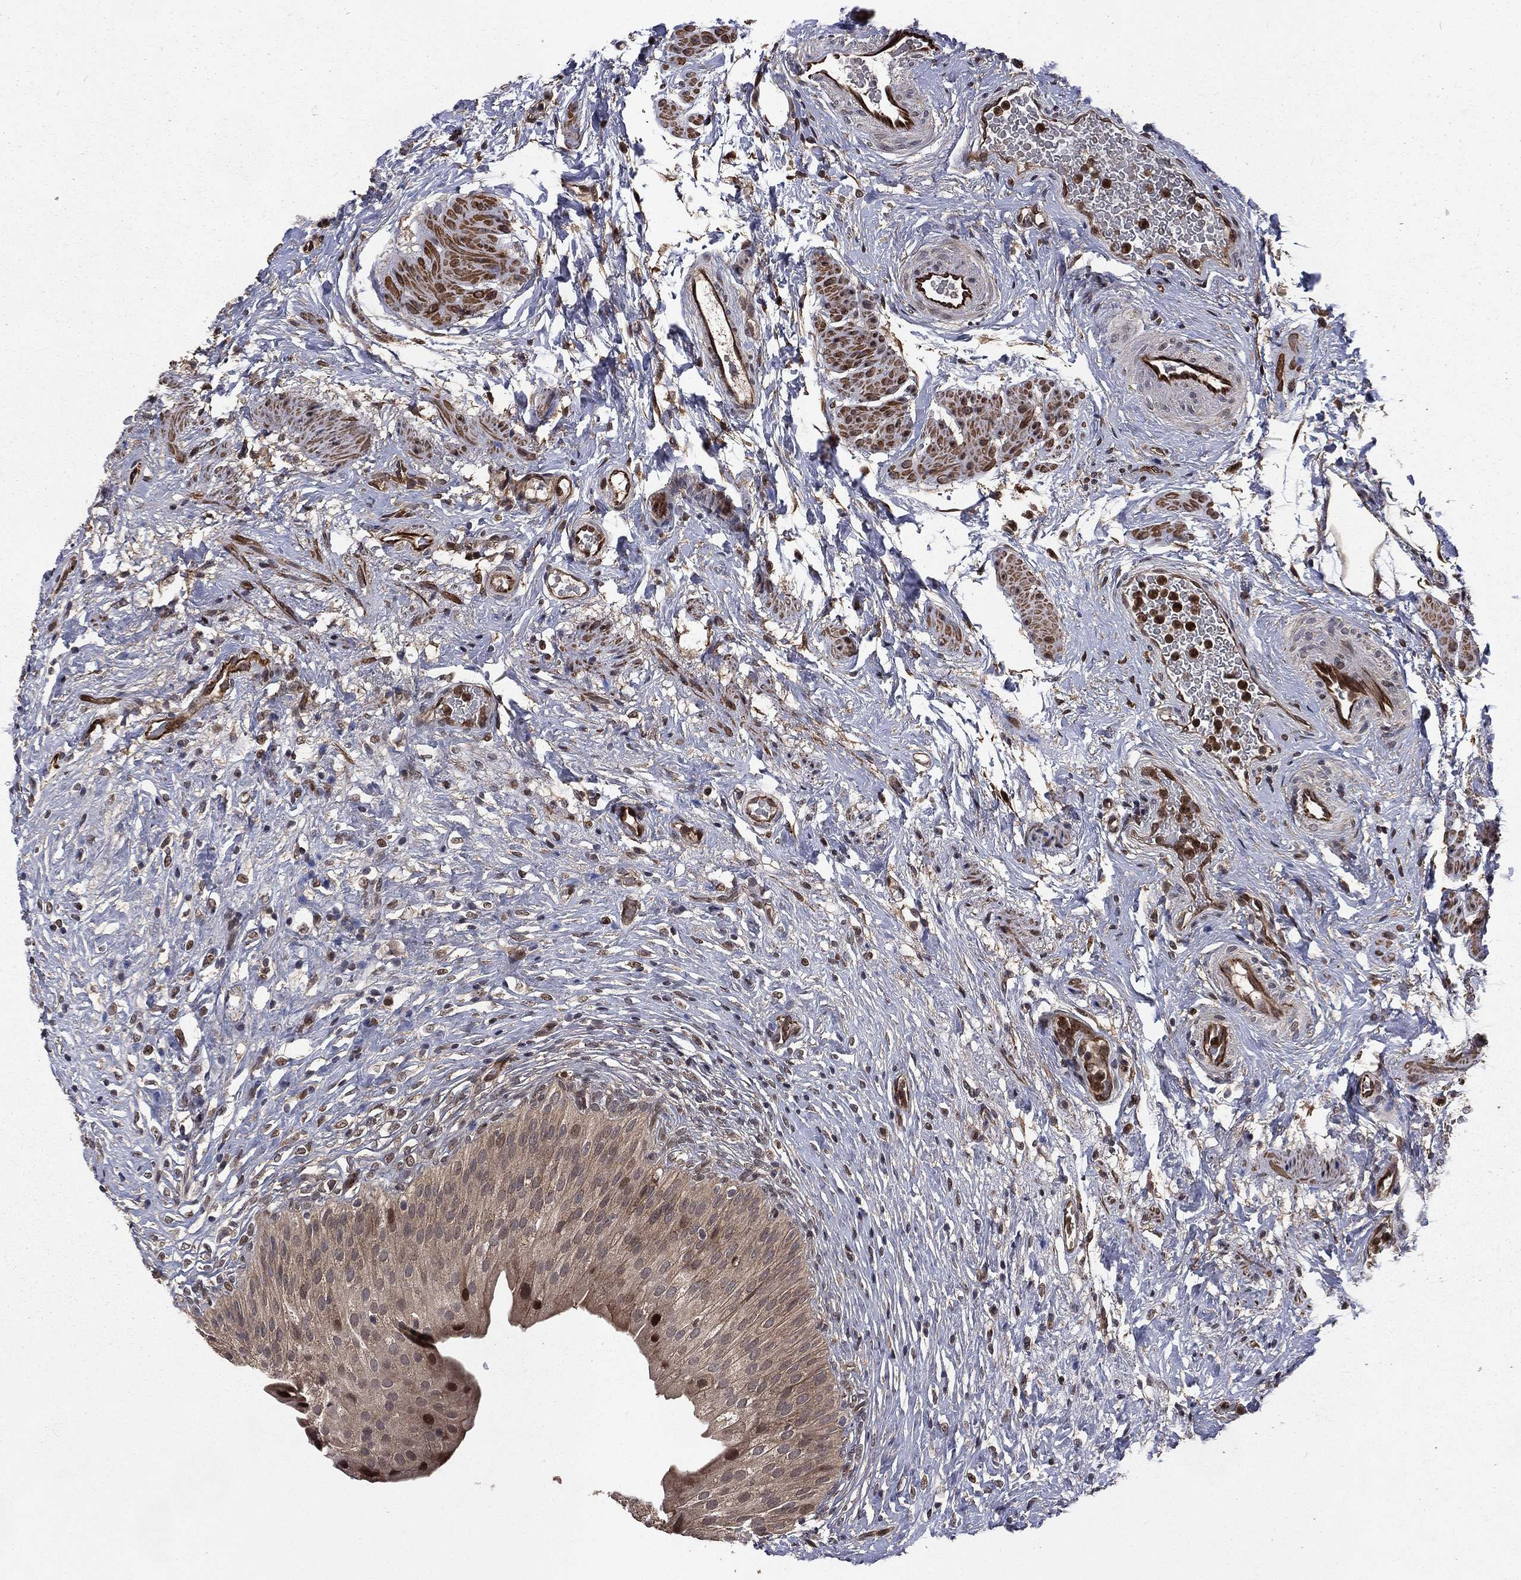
{"staining": {"intensity": "weak", "quantity": ">75%", "location": "cytoplasmic/membranous"}, "tissue": "urinary bladder", "cell_type": "Urothelial cells", "image_type": "normal", "snomed": [{"axis": "morphology", "description": "Normal tissue, NOS"}, {"axis": "topography", "description": "Urinary bladder"}], "caption": "Protein expression analysis of benign human urinary bladder reveals weak cytoplasmic/membranous expression in approximately >75% of urothelial cells.", "gene": "LENG8", "patient": {"sex": "male", "age": 46}}